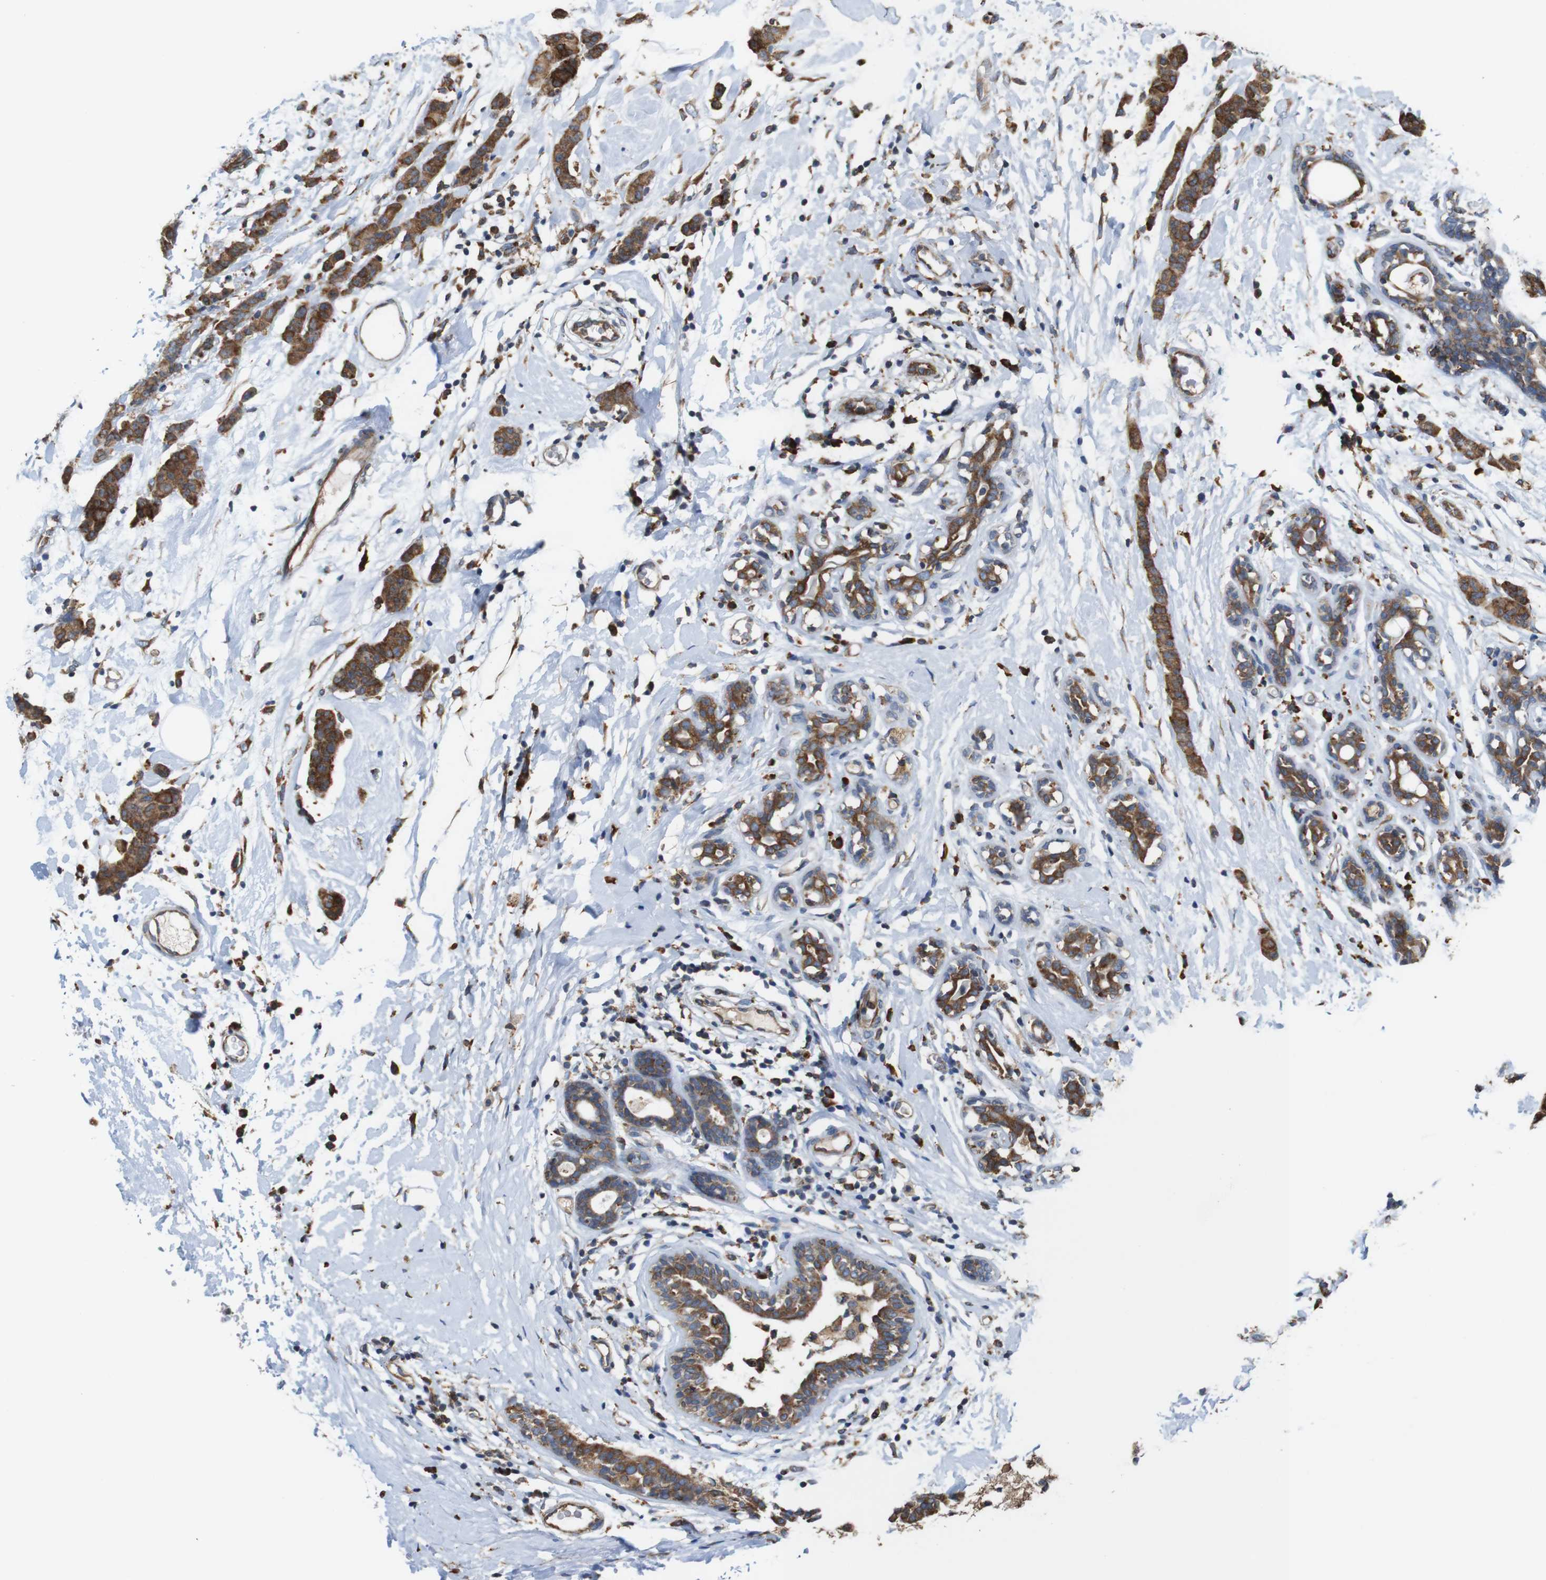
{"staining": {"intensity": "moderate", "quantity": ">75%", "location": "cytoplasmic/membranous"}, "tissue": "breast cancer", "cell_type": "Tumor cells", "image_type": "cancer", "snomed": [{"axis": "morphology", "description": "Normal tissue, NOS"}, {"axis": "morphology", "description": "Duct carcinoma"}, {"axis": "topography", "description": "Breast"}], "caption": "Immunohistochemical staining of human intraductal carcinoma (breast) demonstrates medium levels of moderate cytoplasmic/membranous positivity in approximately >75% of tumor cells.", "gene": "UGGT1", "patient": {"sex": "female", "age": 40}}